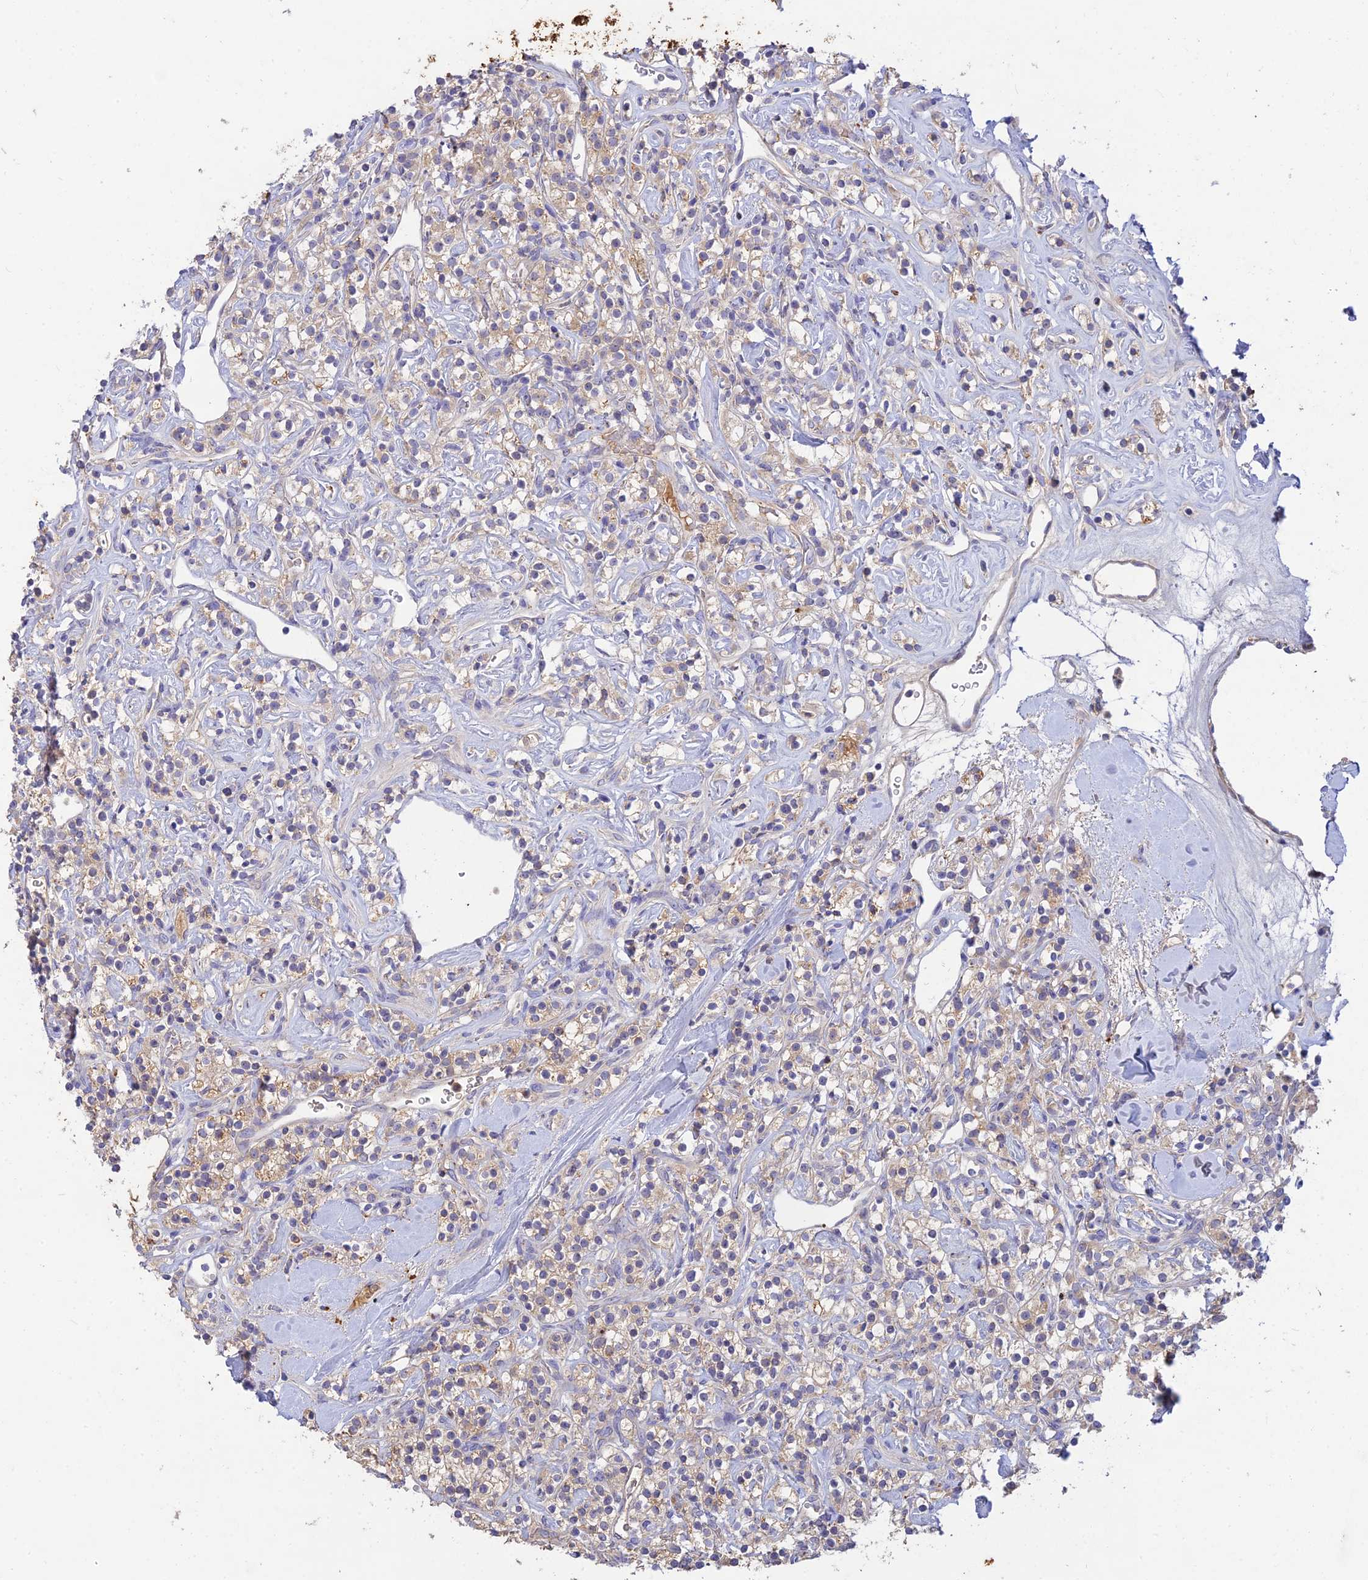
{"staining": {"intensity": "weak", "quantity": "25%-75%", "location": "cytoplasmic/membranous"}, "tissue": "renal cancer", "cell_type": "Tumor cells", "image_type": "cancer", "snomed": [{"axis": "morphology", "description": "Adenocarcinoma, NOS"}, {"axis": "topography", "description": "Kidney"}], "caption": "Tumor cells display weak cytoplasmic/membranous expression in about 25%-75% of cells in renal cancer (adenocarcinoma).", "gene": "ACSM5", "patient": {"sex": "male", "age": 77}}